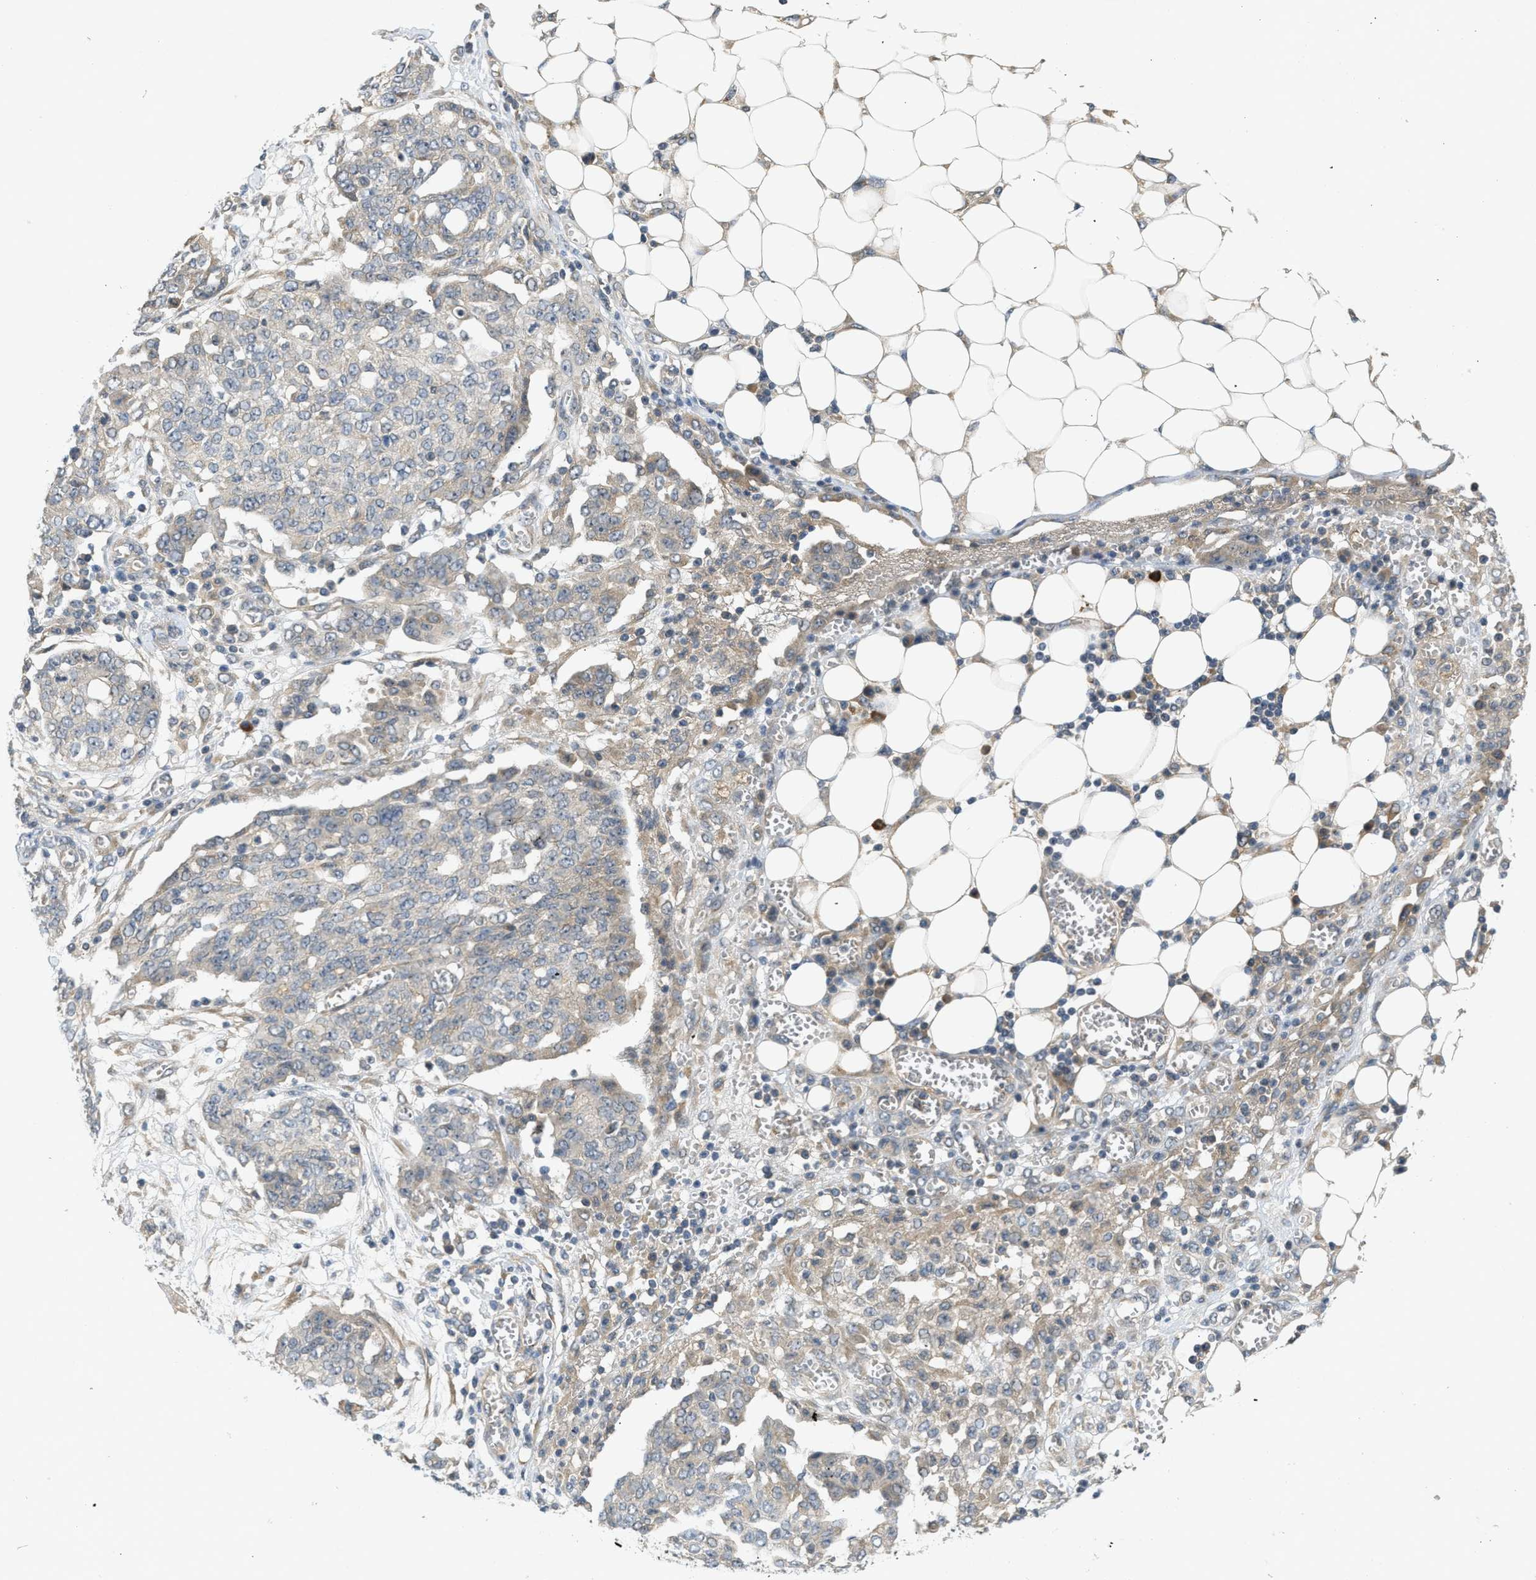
{"staining": {"intensity": "weak", "quantity": "<25%", "location": "cytoplasmic/membranous"}, "tissue": "ovarian cancer", "cell_type": "Tumor cells", "image_type": "cancer", "snomed": [{"axis": "morphology", "description": "Cystadenocarcinoma, serous, NOS"}, {"axis": "topography", "description": "Soft tissue"}, {"axis": "topography", "description": "Ovary"}], "caption": "There is no significant staining in tumor cells of serous cystadenocarcinoma (ovarian).", "gene": "ADCY8", "patient": {"sex": "female", "age": 57}}